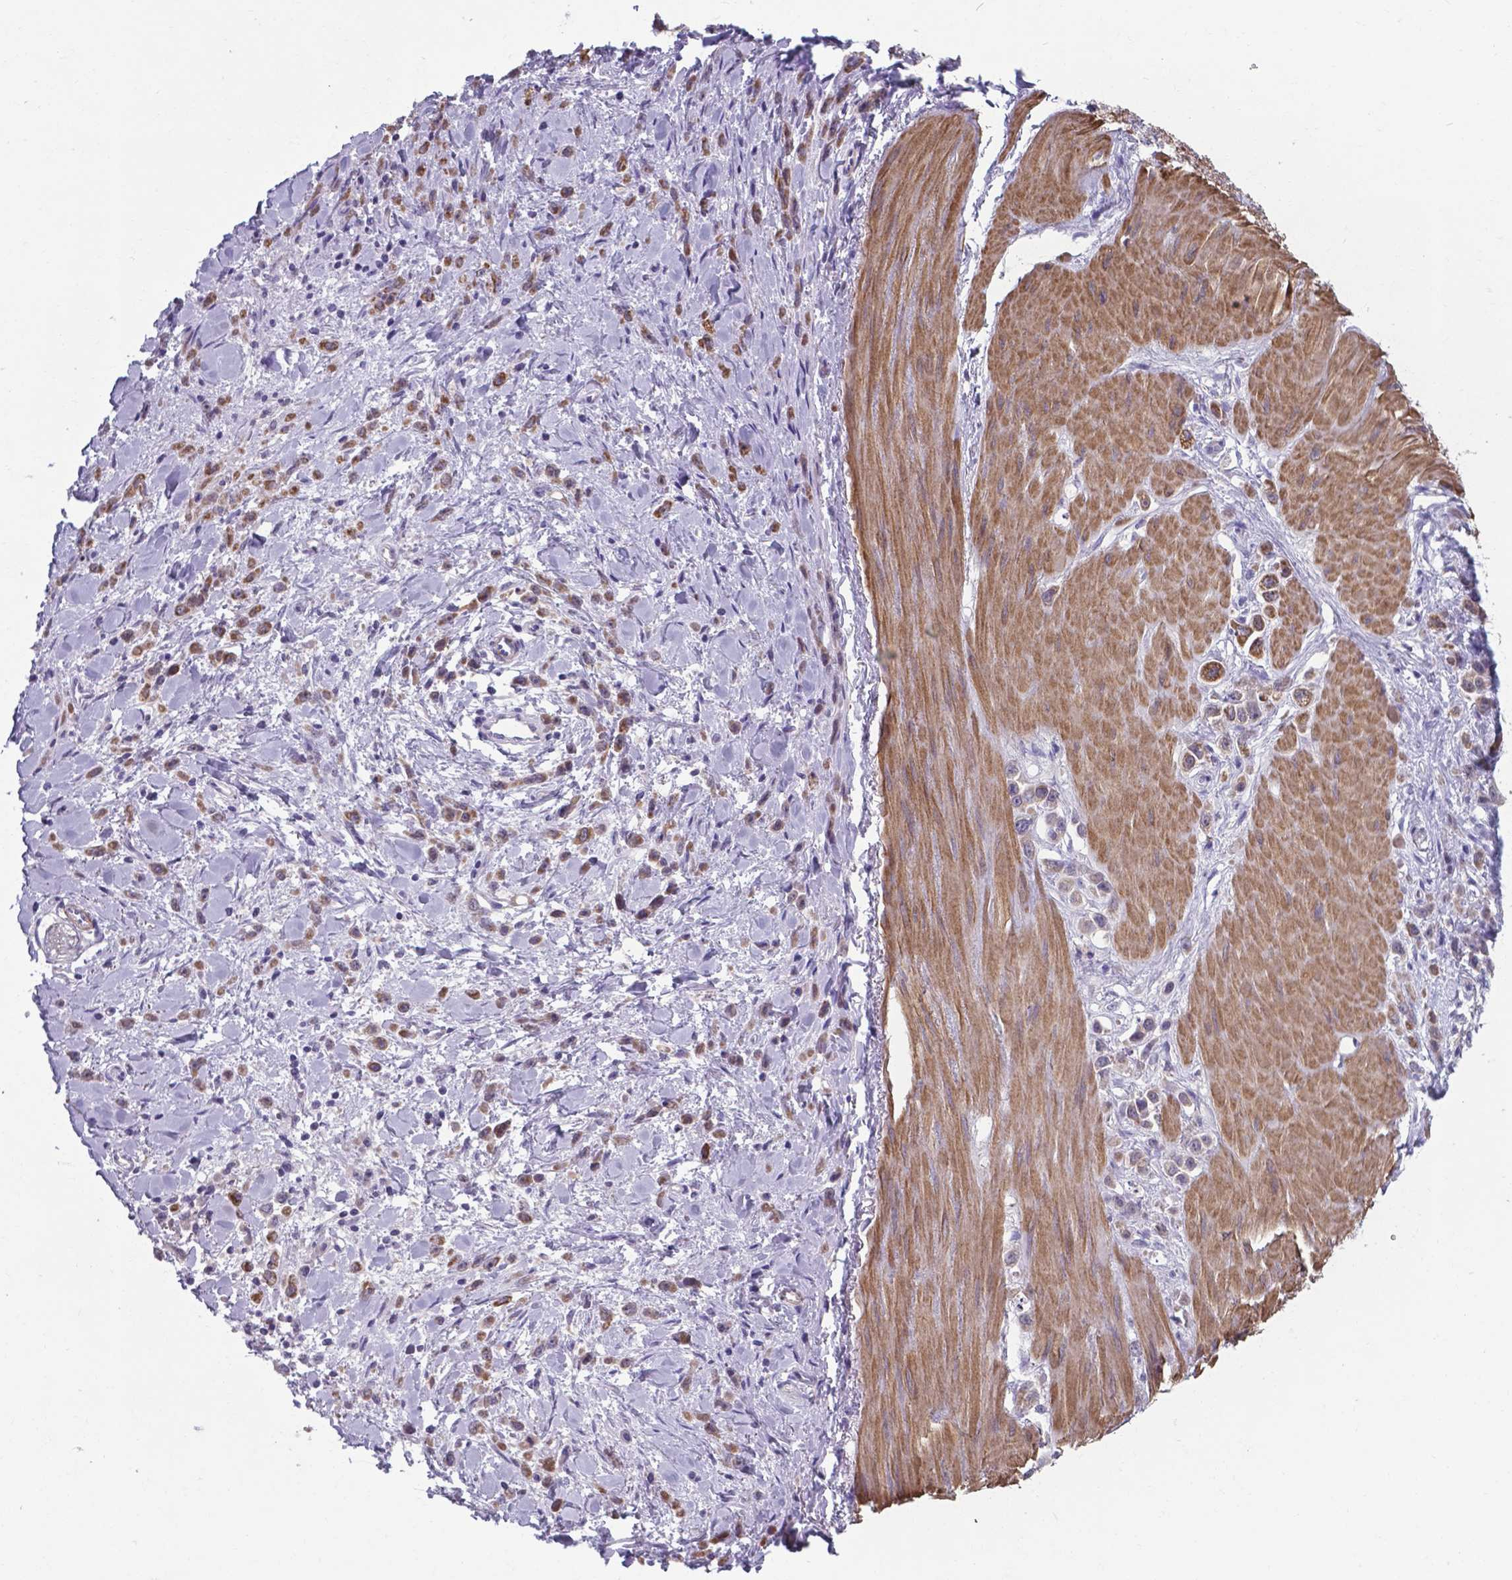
{"staining": {"intensity": "weak", "quantity": ">75%", "location": "cytoplasmic/membranous"}, "tissue": "stomach cancer", "cell_type": "Tumor cells", "image_type": "cancer", "snomed": [{"axis": "morphology", "description": "Adenocarcinoma, NOS"}, {"axis": "topography", "description": "Stomach"}], "caption": "Stomach cancer (adenocarcinoma) stained with immunohistochemistry displays weak cytoplasmic/membranous positivity in approximately >75% of tumor cells.", "gene": "AP5B1", "patient": {"sex": "male", "age": 47}}